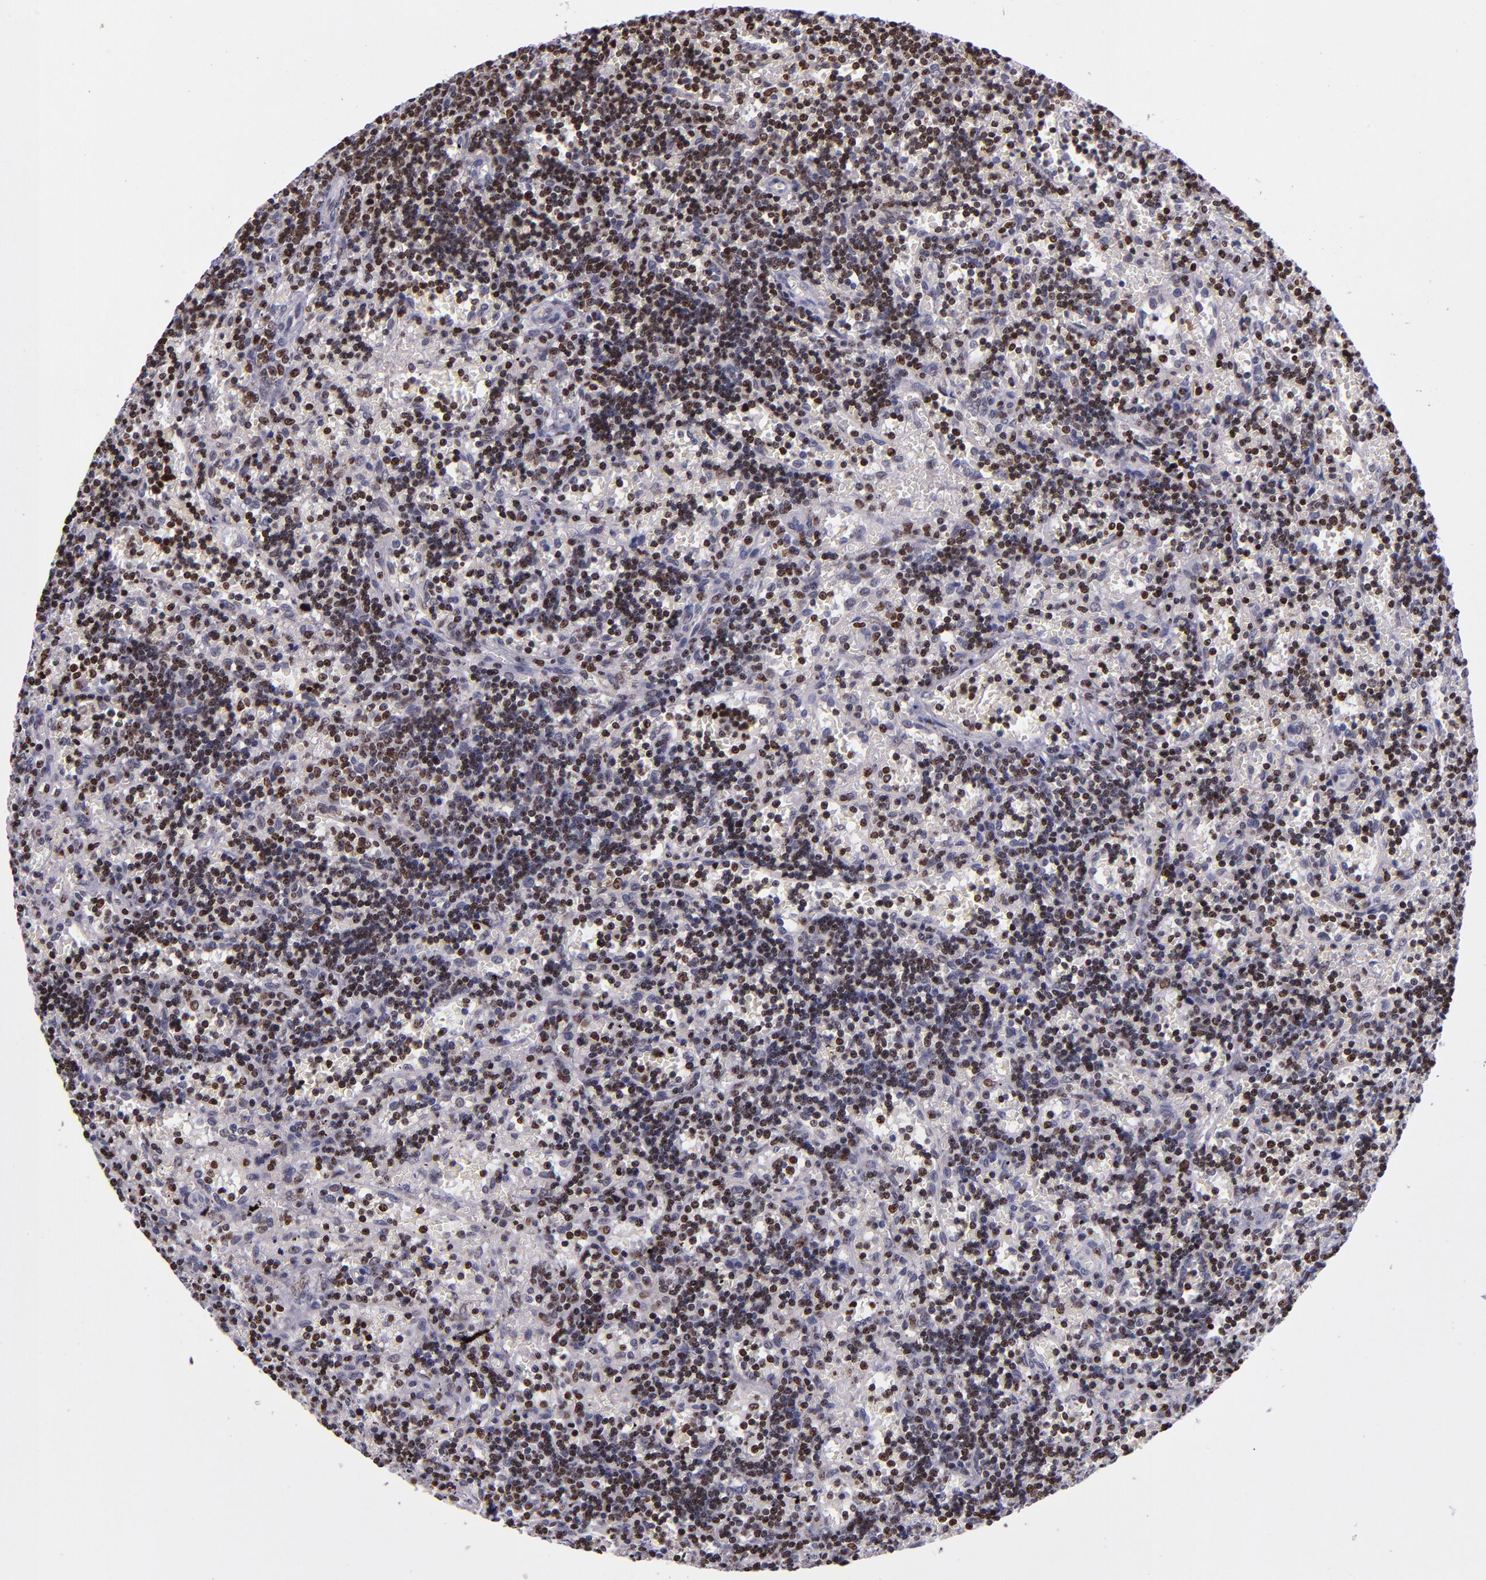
{"staining": {"intensity": "strong", "quantity": ">75%", "location": "nuclear"}, "tissue": "lymphoma", "cell_type": "Tumor cells", "image_type": "cancer", "snomed": [{"axis": "morphology", "description": "Malignant lymphoma, non-Hodgkin's type, Low grade"}, {"axis": "topography", "description": "Spleen"}], "caption": "This image reveals immunohistochemistry (IHC) staining of human lymphoma, with high strong nuclear expression in about >75% of tumor cells.", "gene": "CDKL5", "patient": {"sex": "male", "age": 60}}